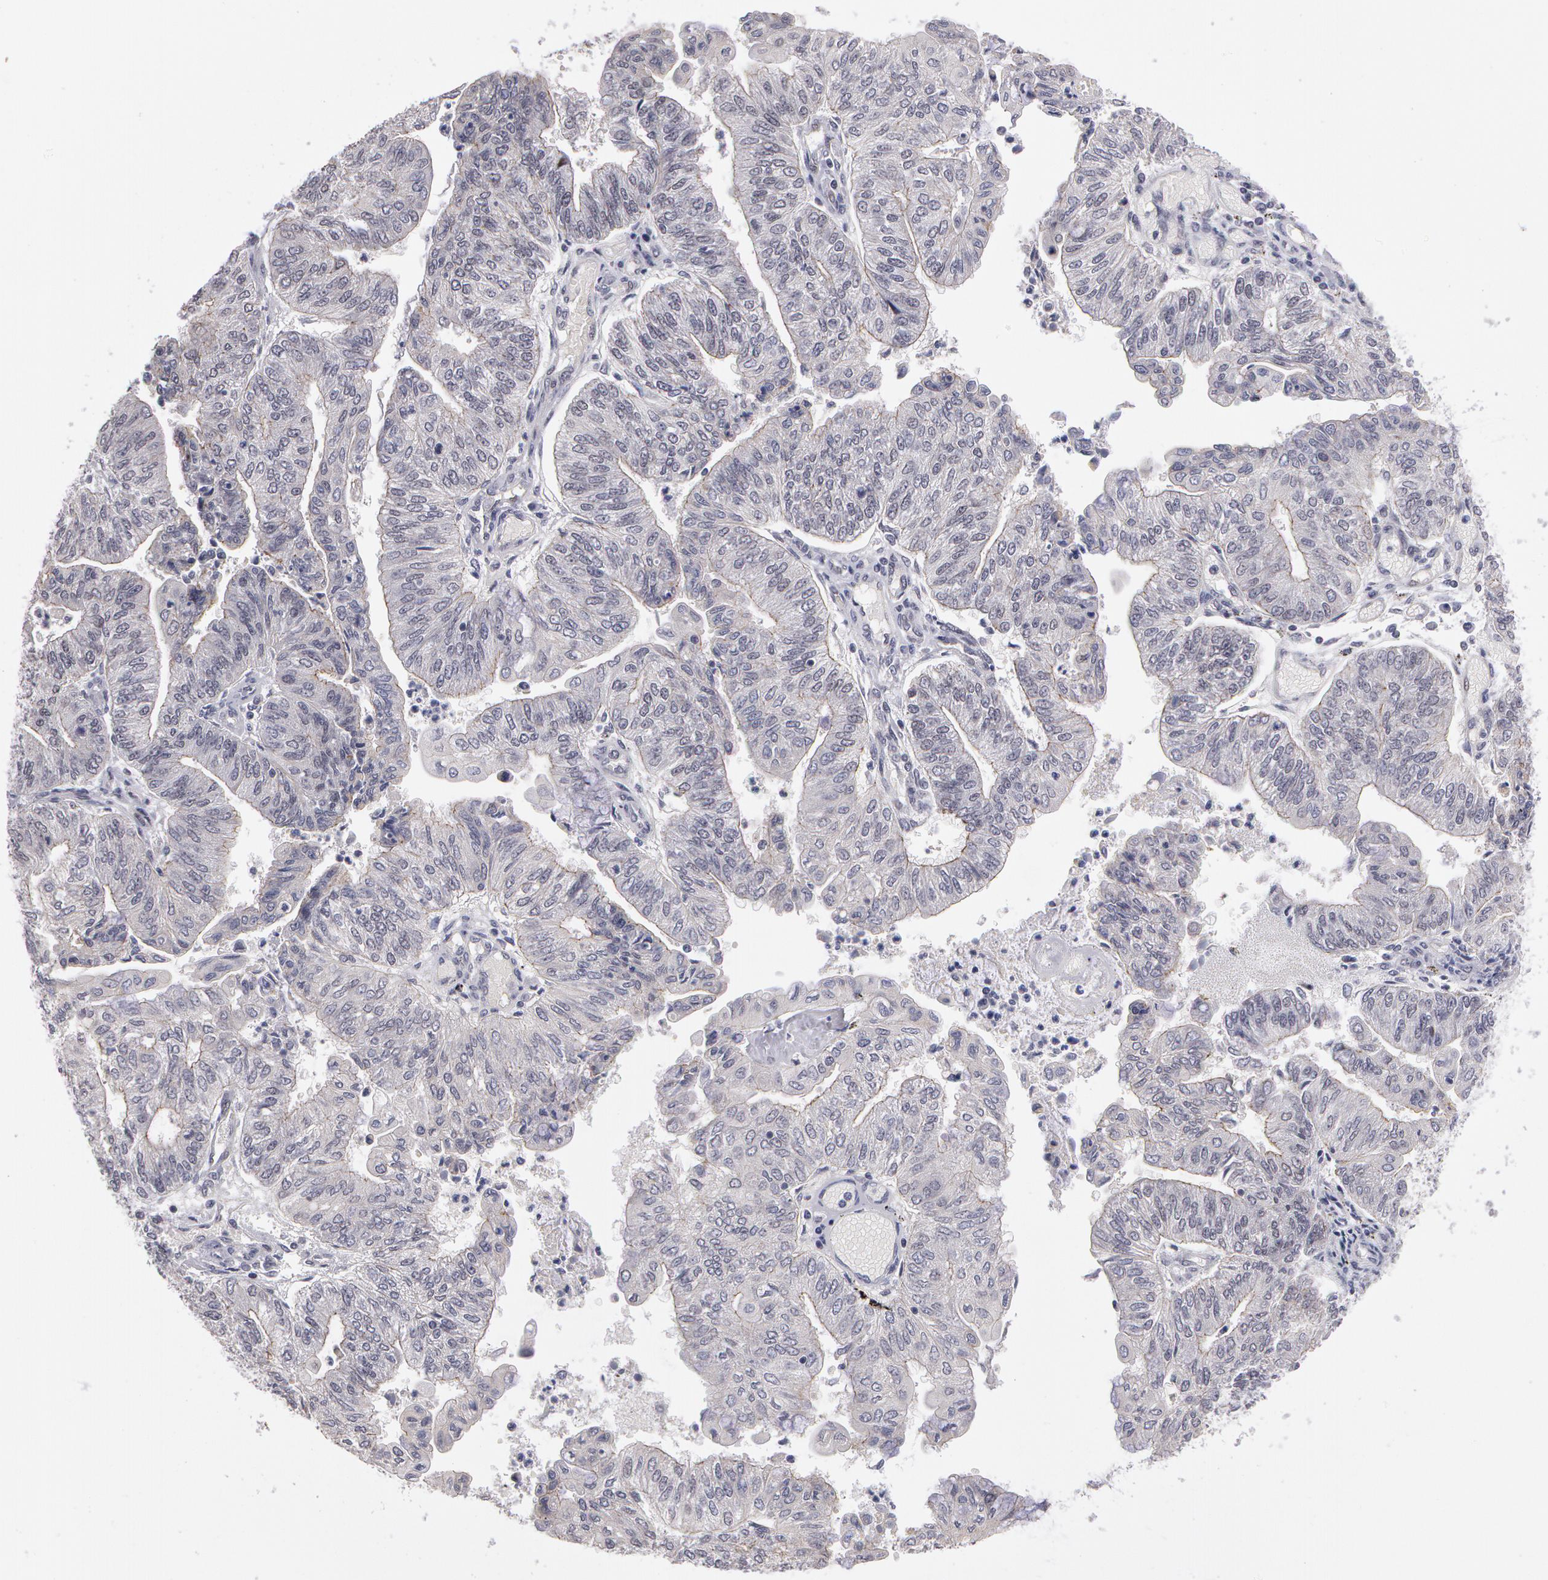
{"staining": {"intensity": "negative", "quantity": "none", "location": "none"}, "tissue": "endometrial cancer", "cell_type": "Tumor cells", "image_type": "cancer", "snomed": [{"axis": "morphology", "description": "Adenocarcinoma, NOS"}, {"axis": "topography", "description": "Endometrium"}], "caption": "The photomicrograph shows no staining of tumor cells in adenocarcinoma (endometrial).", "gene": "PRICKLE1", "patient": {"sex": "female", "age": 59}}